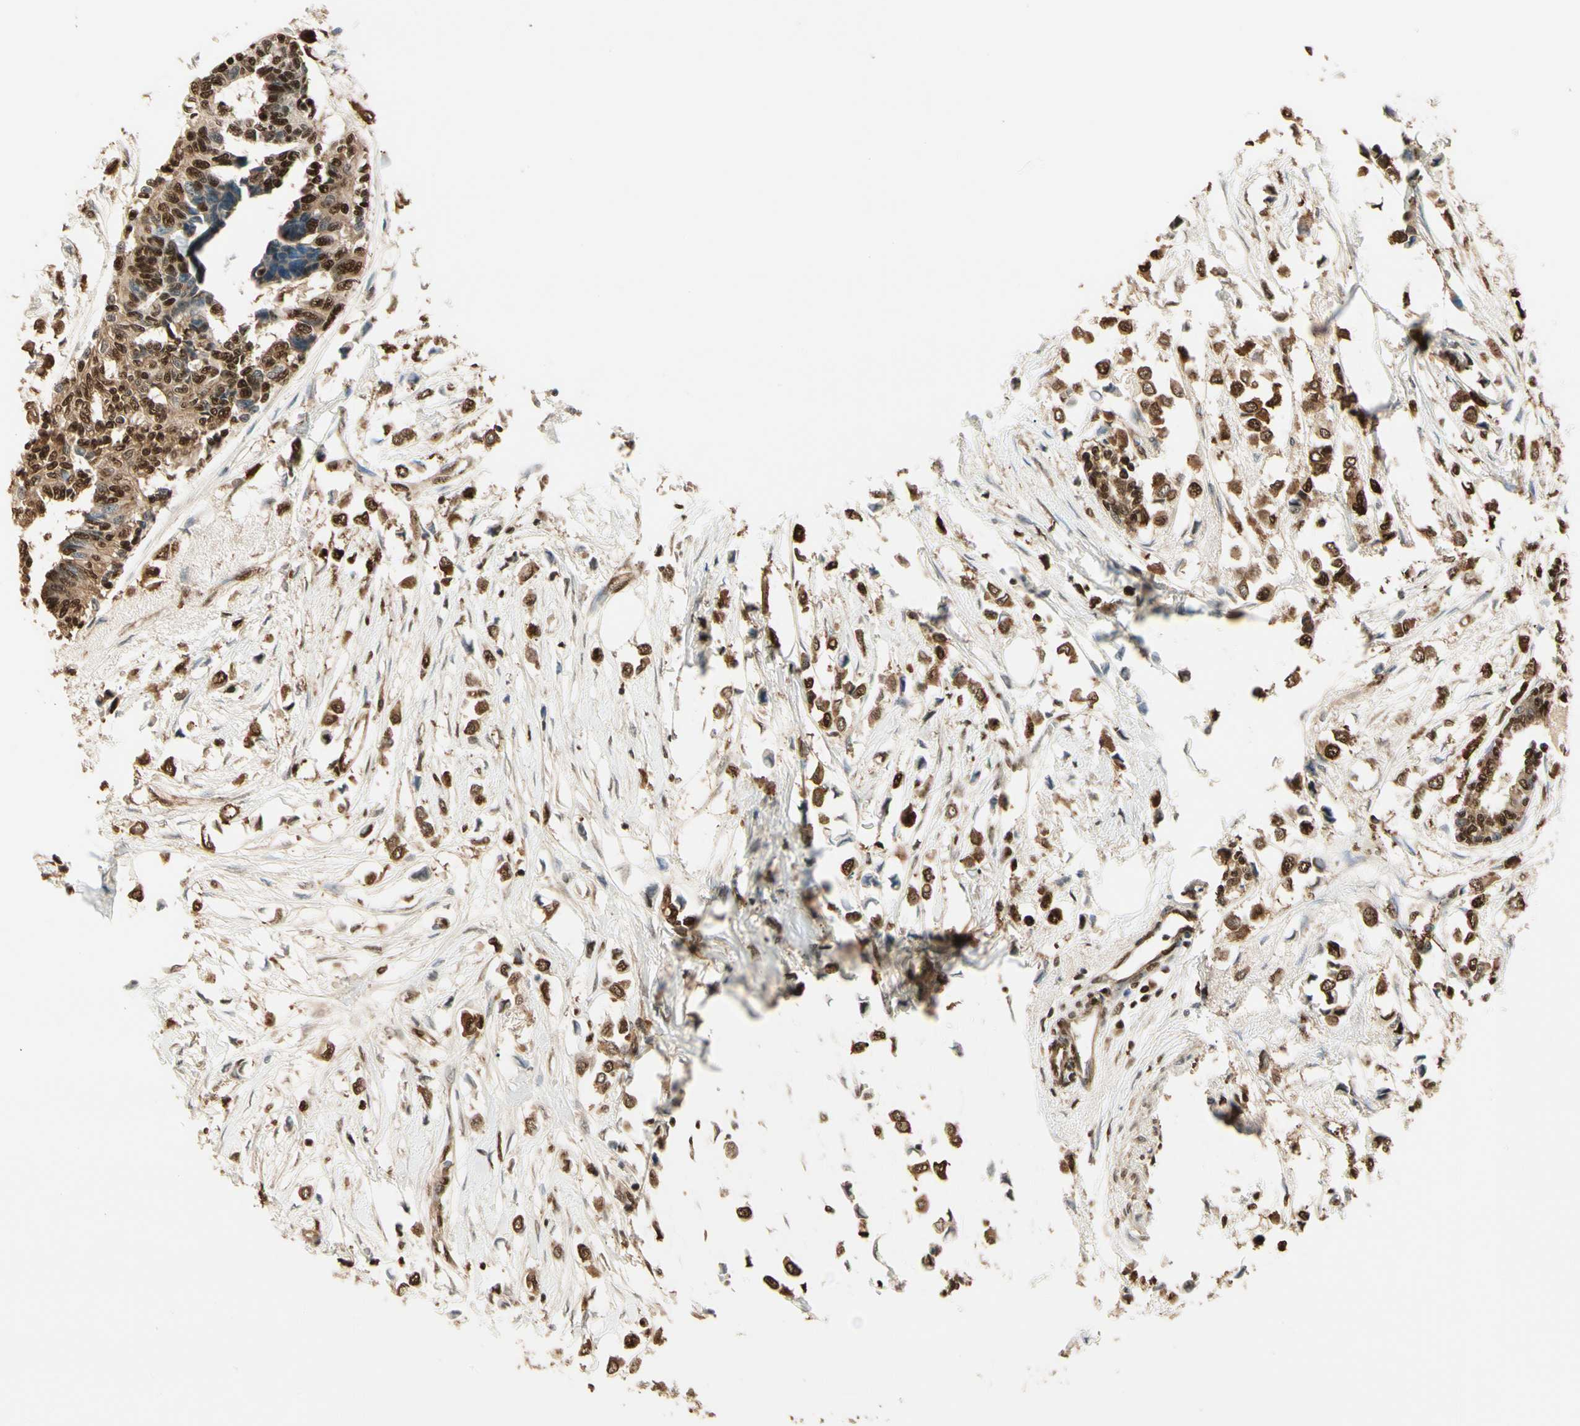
{"staining": {"intensity": "moderate", "quantity": ">75%", "location": "cytoplasmic/membranous,nuclear"}, "tissue": "breast cancer", "cell_type": "Tumor cells", "image_type": "cancer", "snomed": [{"axis": "morphology", "description": "Lobular carcinoma"}, {"axis": "topography", "description": "Breast"}], "caption": "Protein staining by immunohistochemistry exhibits moderate cytoplasmic/membranous and nuclear expression in approximately >75% of tumor cells in breast cancer. Using DAB (brown) and hematoxylin (blue) stains, captured at high magnification using brightfield microscopy.", "gene": "PNCK", "patient": {"sex": "female", "age": 51}}